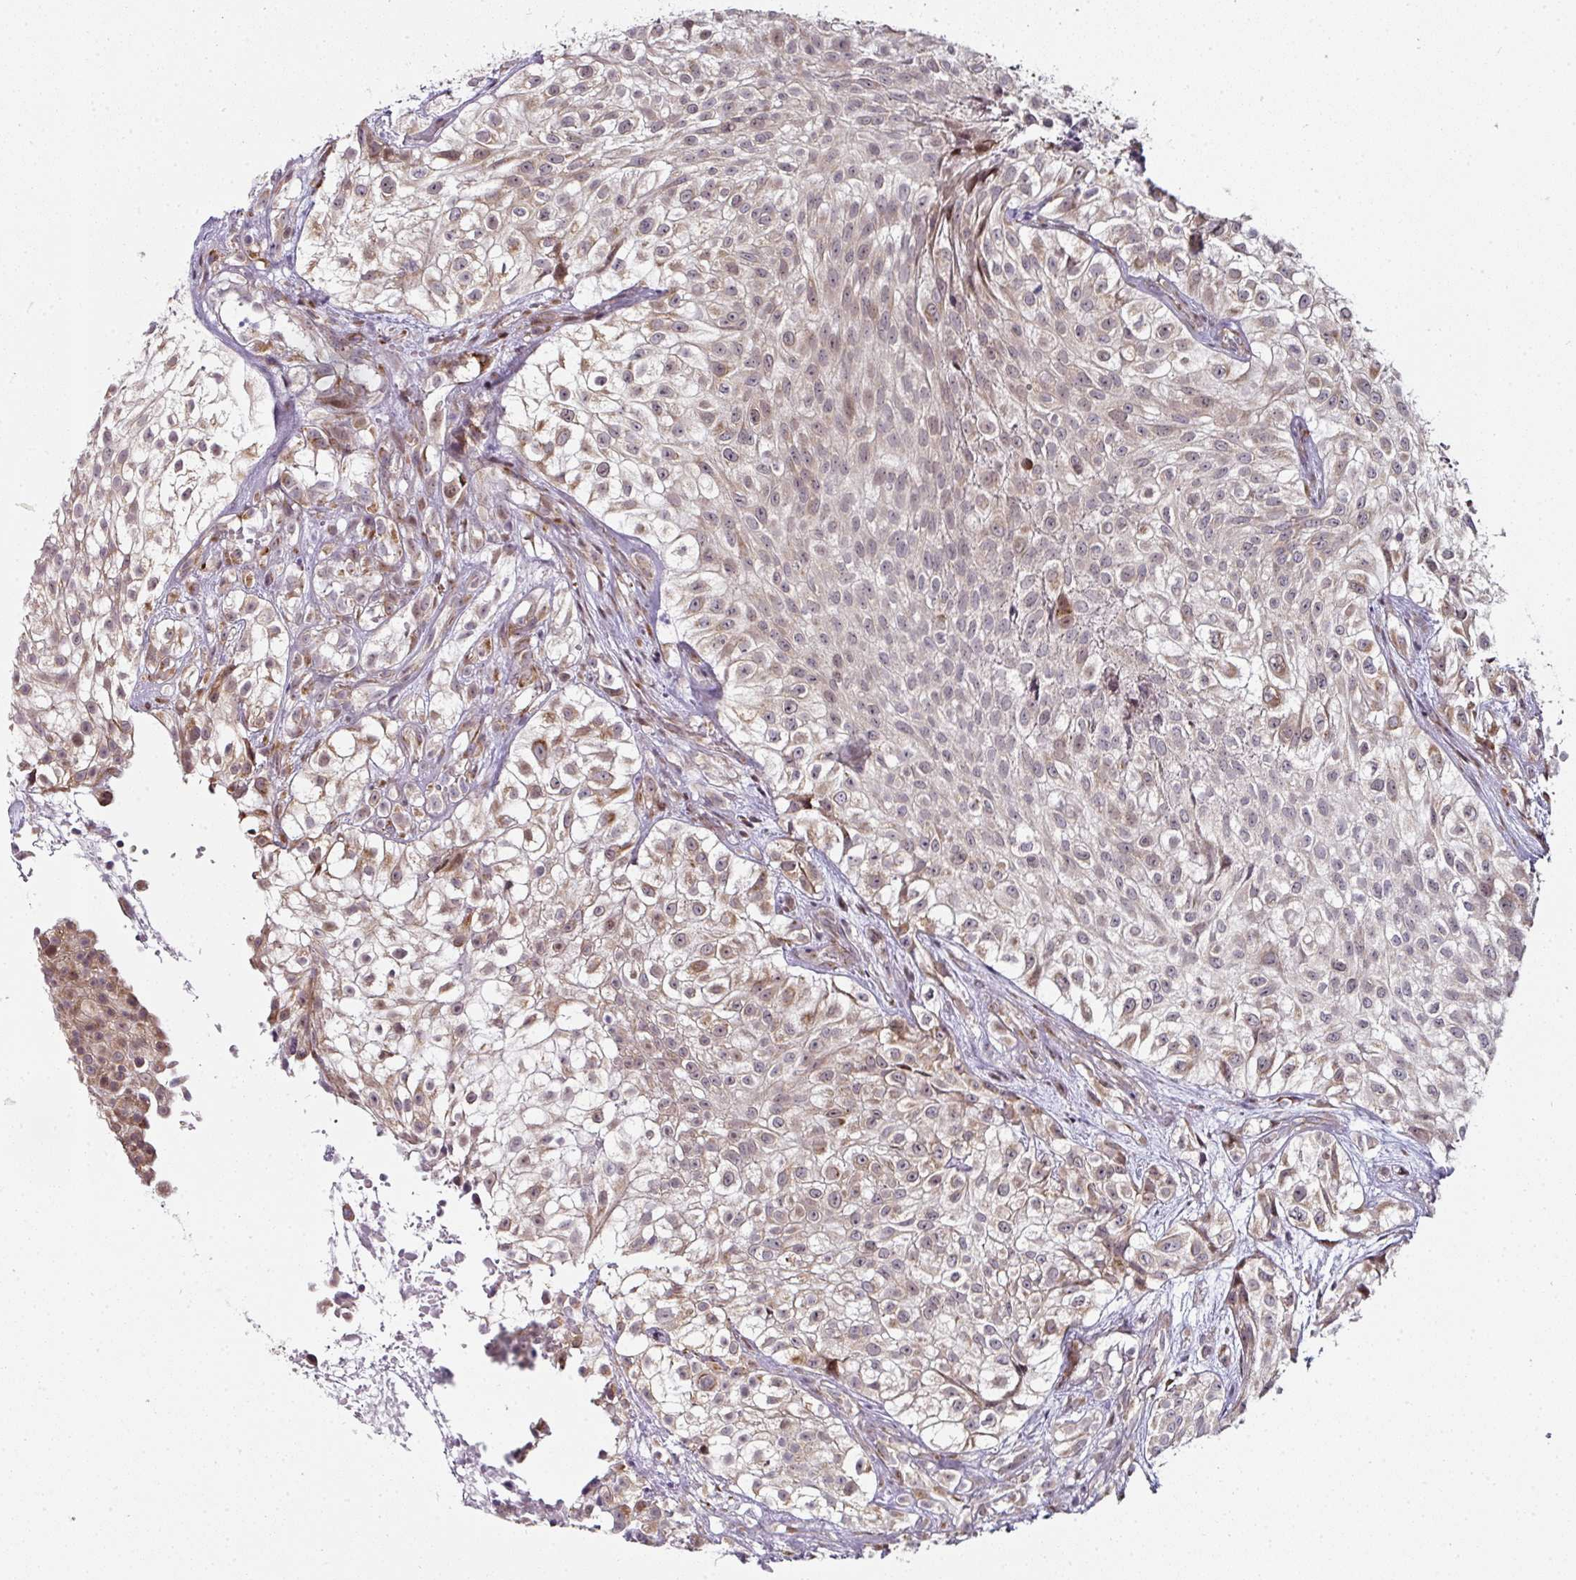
{"staining": {"intensity": "weak", "quantity": ">75%", "location": "cytoplasmic/membranous"}, "tissue": "urothelial cancer", "cell_type": "Tumor cells", "image_type": "cancer", "snomed": [{"axis": "morphology", "description": "Urothelial carcinoma, High grade"}, {"axis": "topography", "description": "Urinary bladder"}], "caption": "Tumor cells exhibit low levels of weak cytoplasmic/membranous staining in approximately >75% of cells in human high-grade urothelial carcinoma. The protein of interest is stained brown, and the nuclei are stained in blue (DAB (3,3'-diaminobenzidine) IHC with brightfield microscopy, high magnification).", "gene": "APOLD1", "patient": {"sex": "male", "age": 56}}